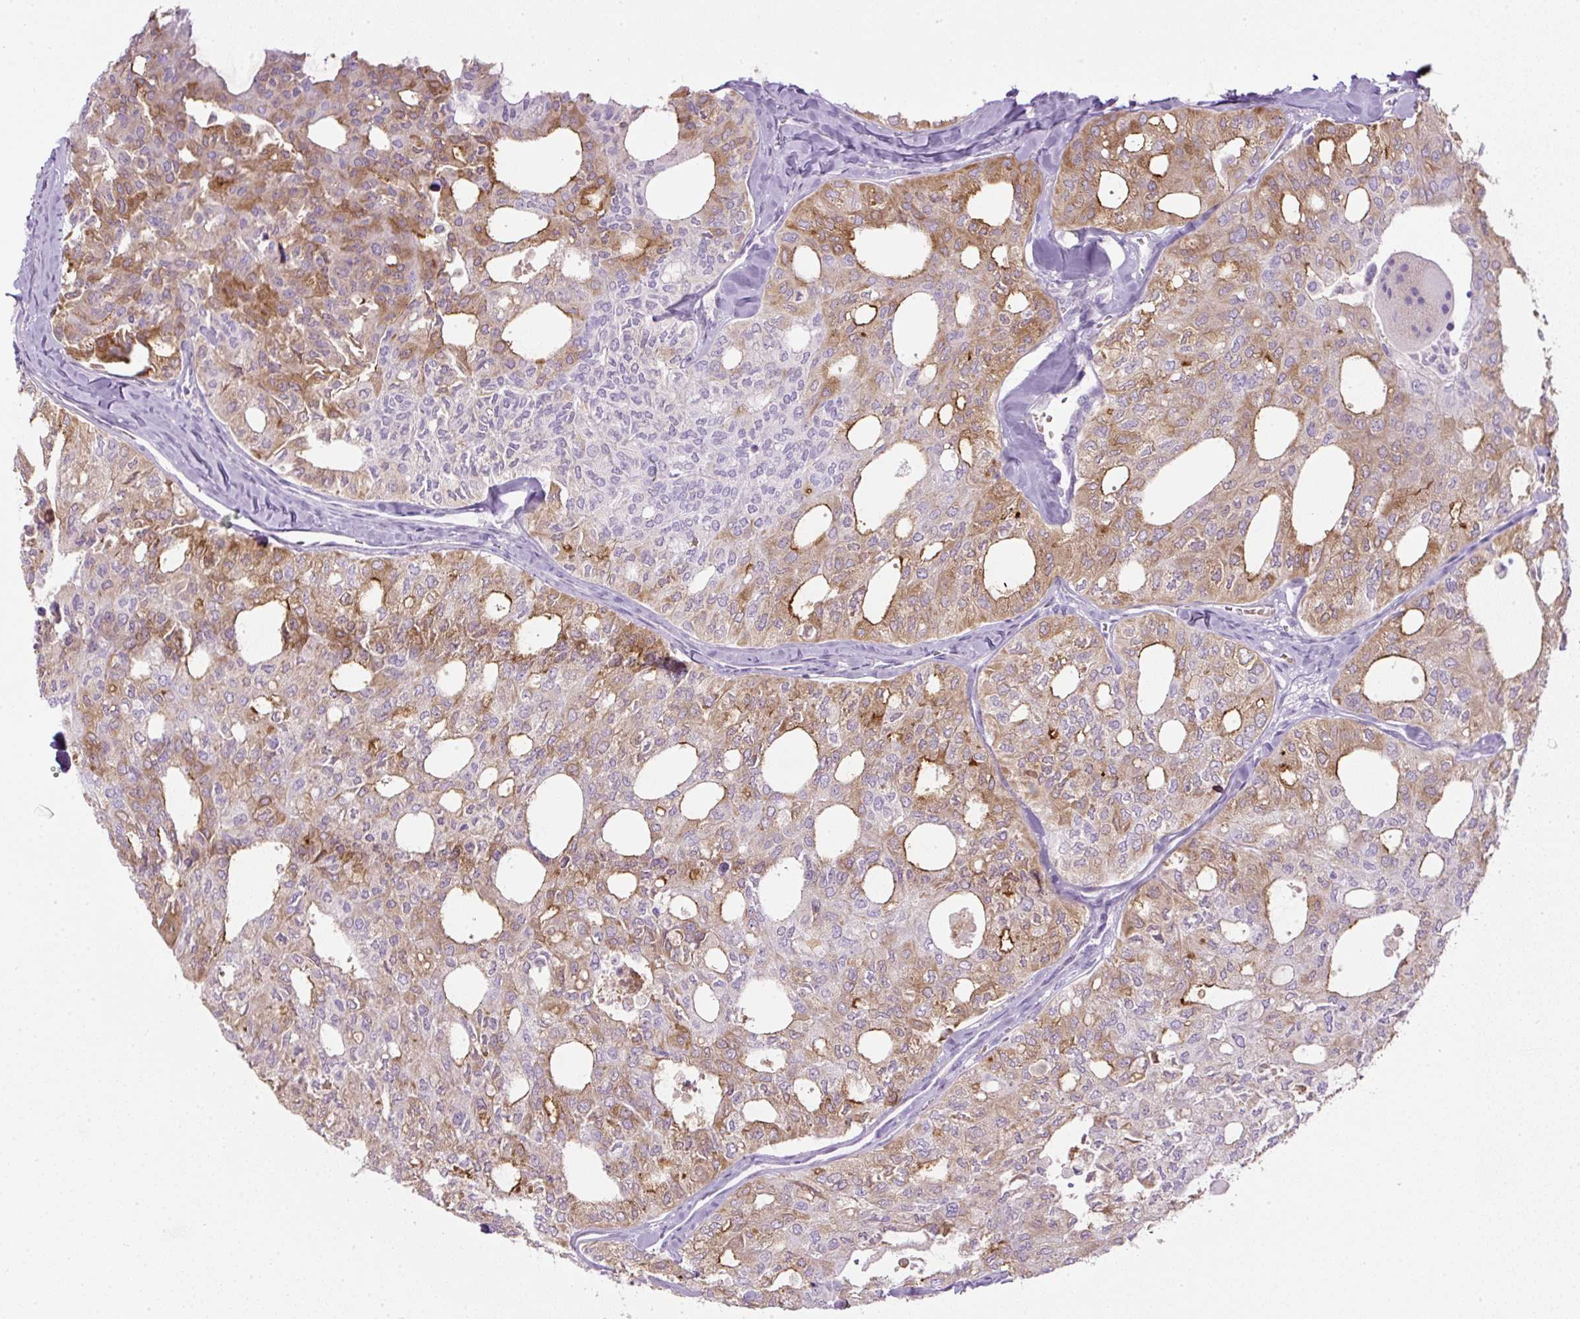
{"staining": {"intensity": "moderate", "quantity": "25%-75%", "location": "cytoplasmic/membranous"}, "tissue": "thyroid cancer", "cell_type": "Tumor cells", "image_type": "cancer", "snomed": [{"axis": "morphology", "description": "Follicular adenoma carcinoma, NOS"}, {"axis": "topography", "description": "Thyroid gland"}], "caption": "A high-resolution micrograph shows immunohistochemistry (IHC) staining of thyroid follicular adenoma carcinoma, which demonstrates moderate cytoplasmic/membranous staining in about 25%-75% of tumor cells.", "gene": "FGFBP3", "patient": {"sex": "male", "age": 75}}